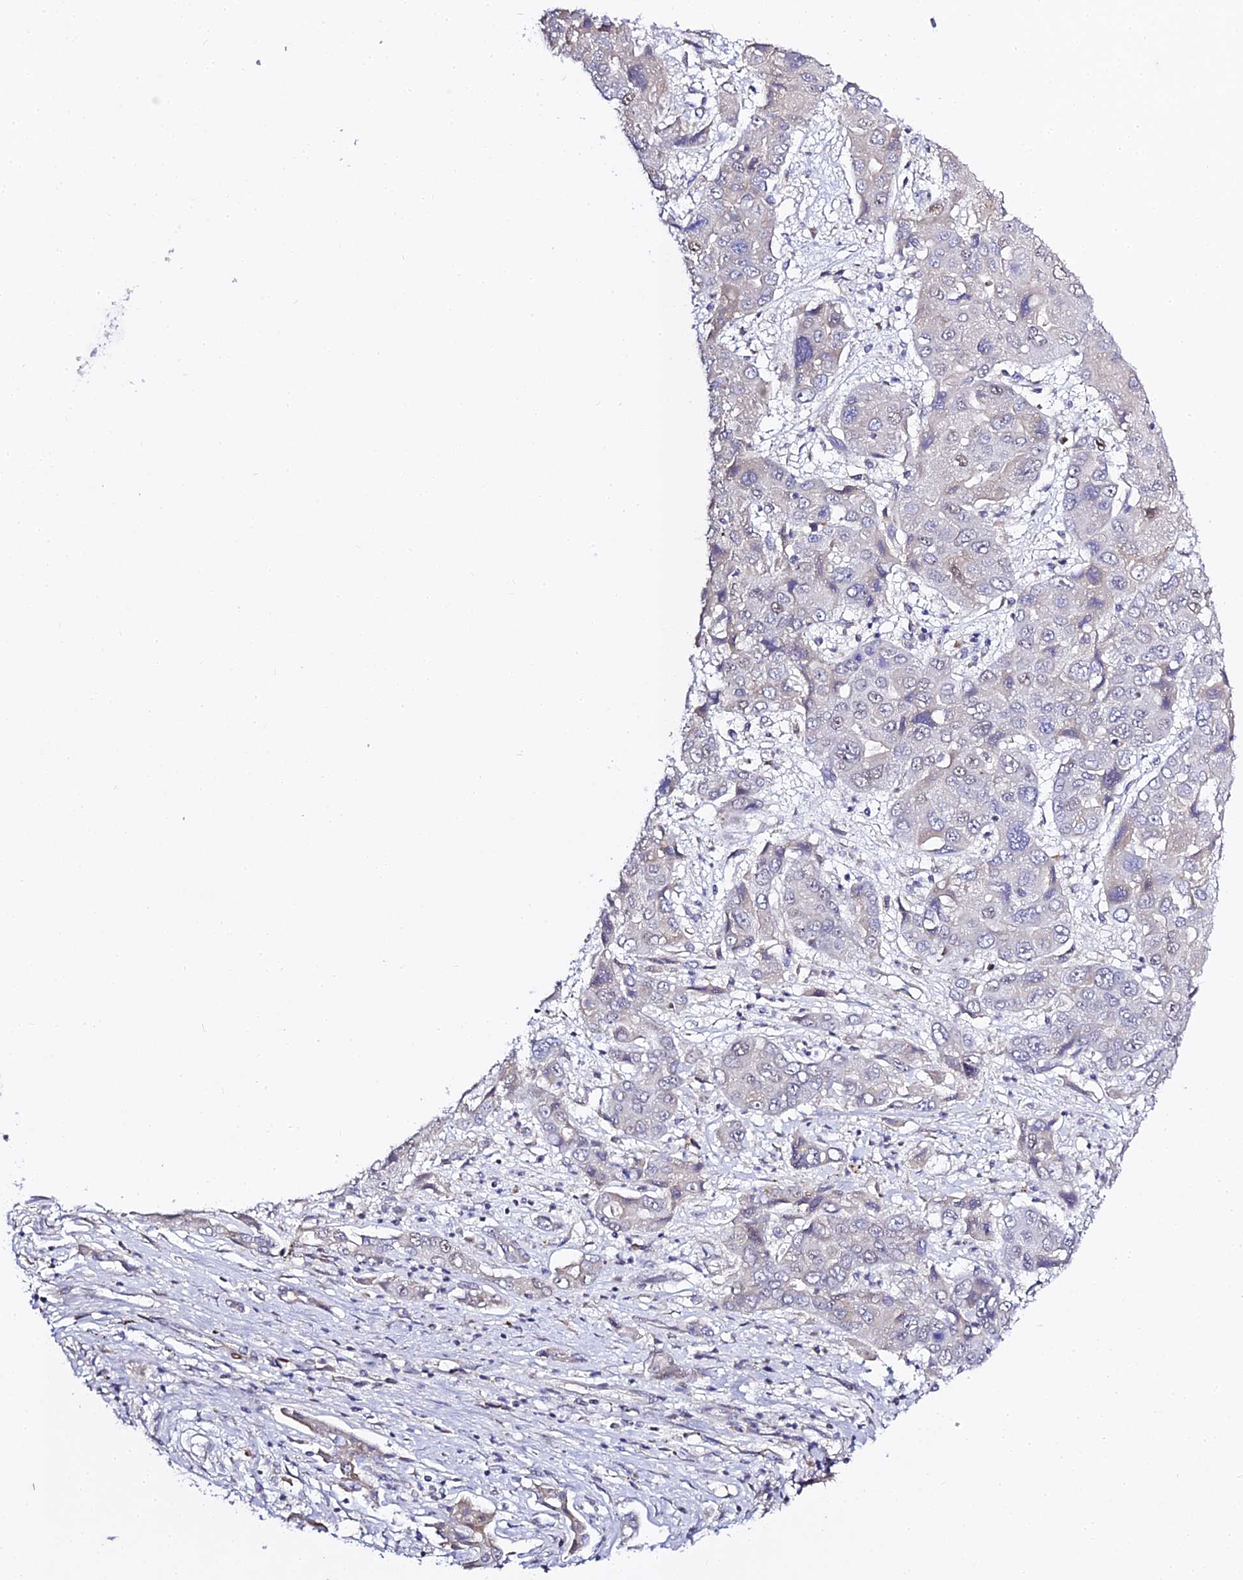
{"staining": {"intensity": "negative", "quantity": "none", "location": "none"}, "tissue": "liver cancer", "cell_type": "Tumor cells", "image_type": "cancer", "snomed": [{"axis": "morphology", "description": "Cholangiocarcinoma"}, {"axis": "topography", "description": "Liver"}], "caption": "A photomicrograph of cholangiocarcinoma (liver) stained for a protein demonstrates no brown staining in tumor cells.", "gene": "SERP1", "patient": {"sex": "male", "age": 67}}